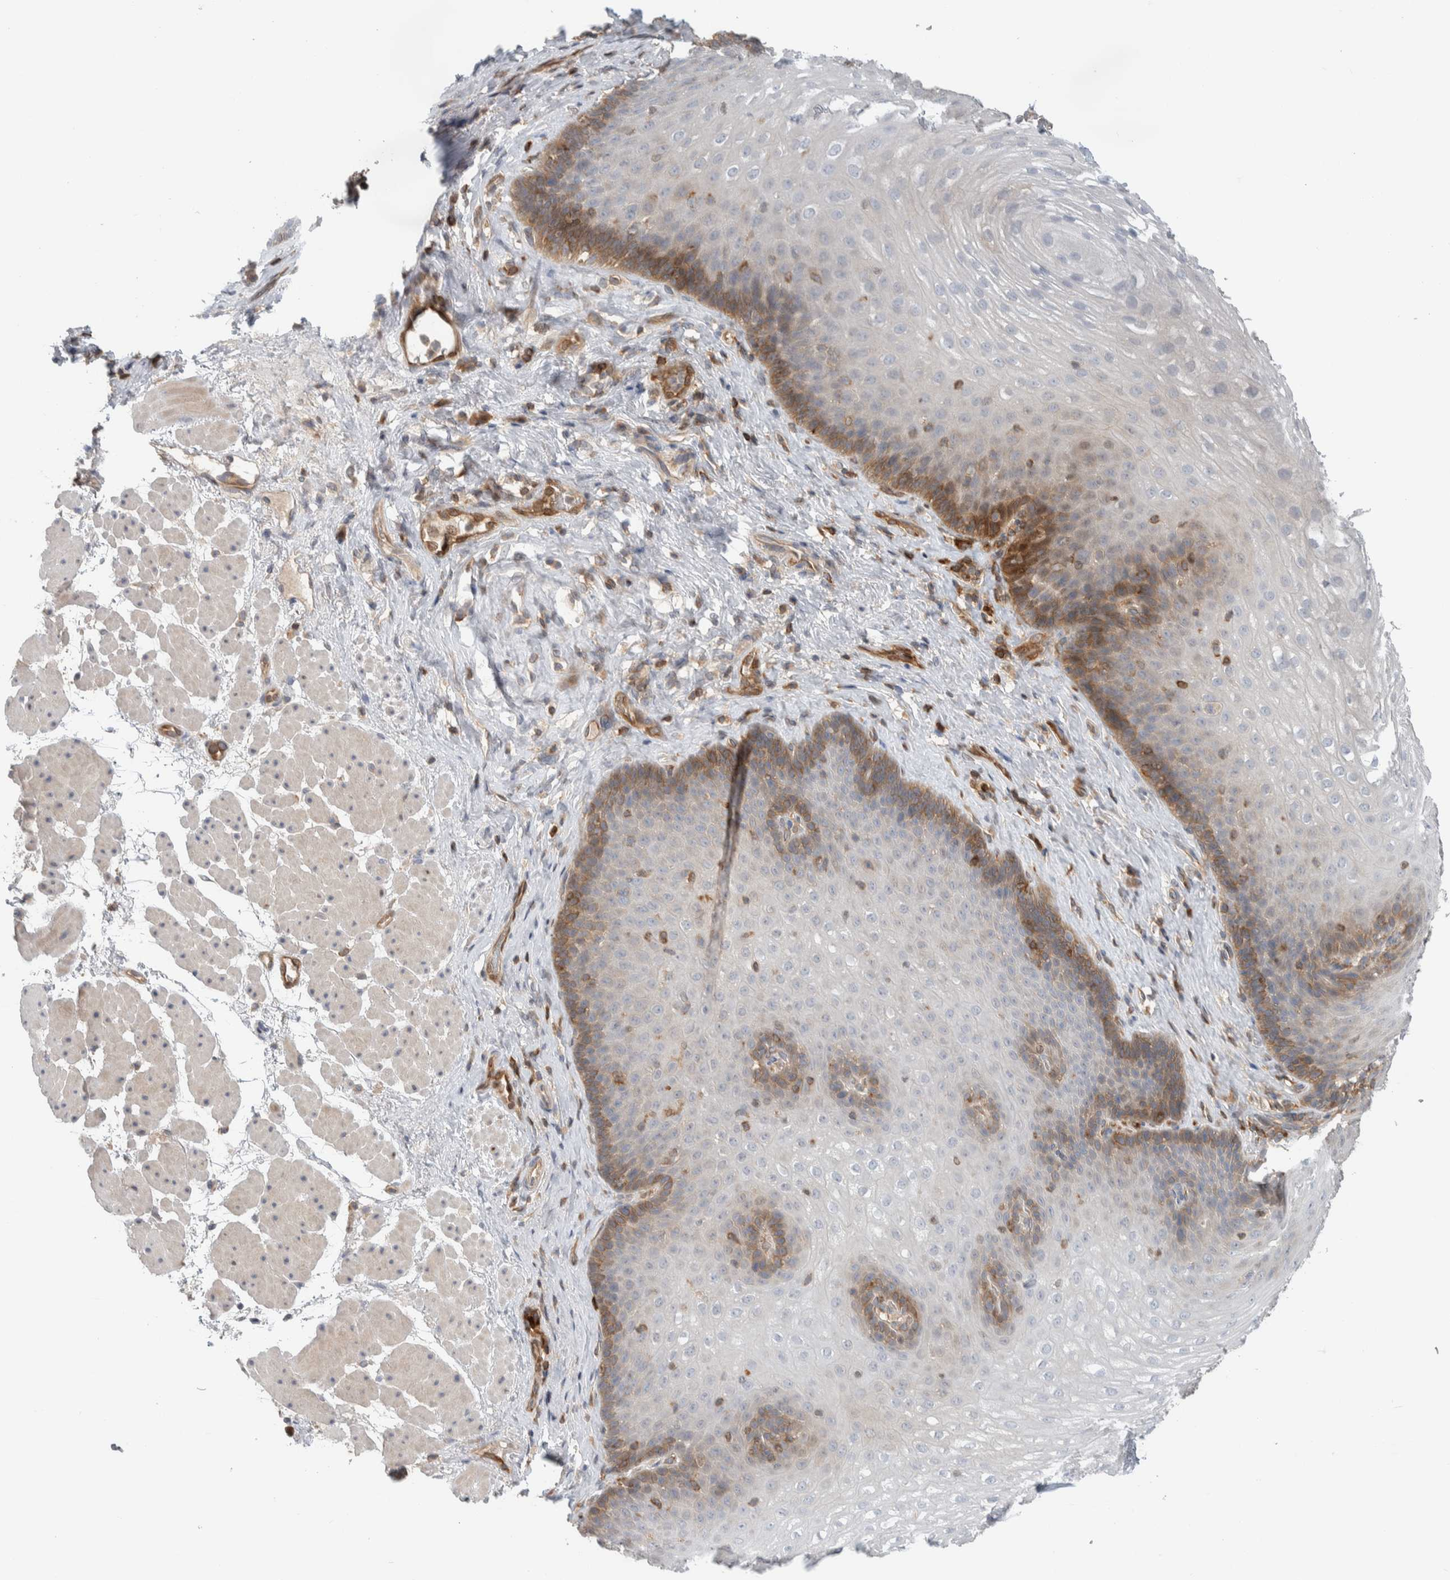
{"staining": {"intensity": "moderate", "quantity": "<25%", "location": "cytoplasmic/membranous"}, "tissue": "esophagus", "cell_type": "Squamous epithelial cells", "image_type": "normal", "snomed": [{"axis": "morphology", "description": "Normal tissue, NOS"}, {"axis": "topography", "description": "Esophagus"}], "caption": "Brown immunohistochemical staining in normal human esophagus exhibits moderate cytoplasmic/membranous positivity in about <25% of squamous epithelial cells.", "gene": "NFKB2", "patient": {"sex": "female", "age": 66}}